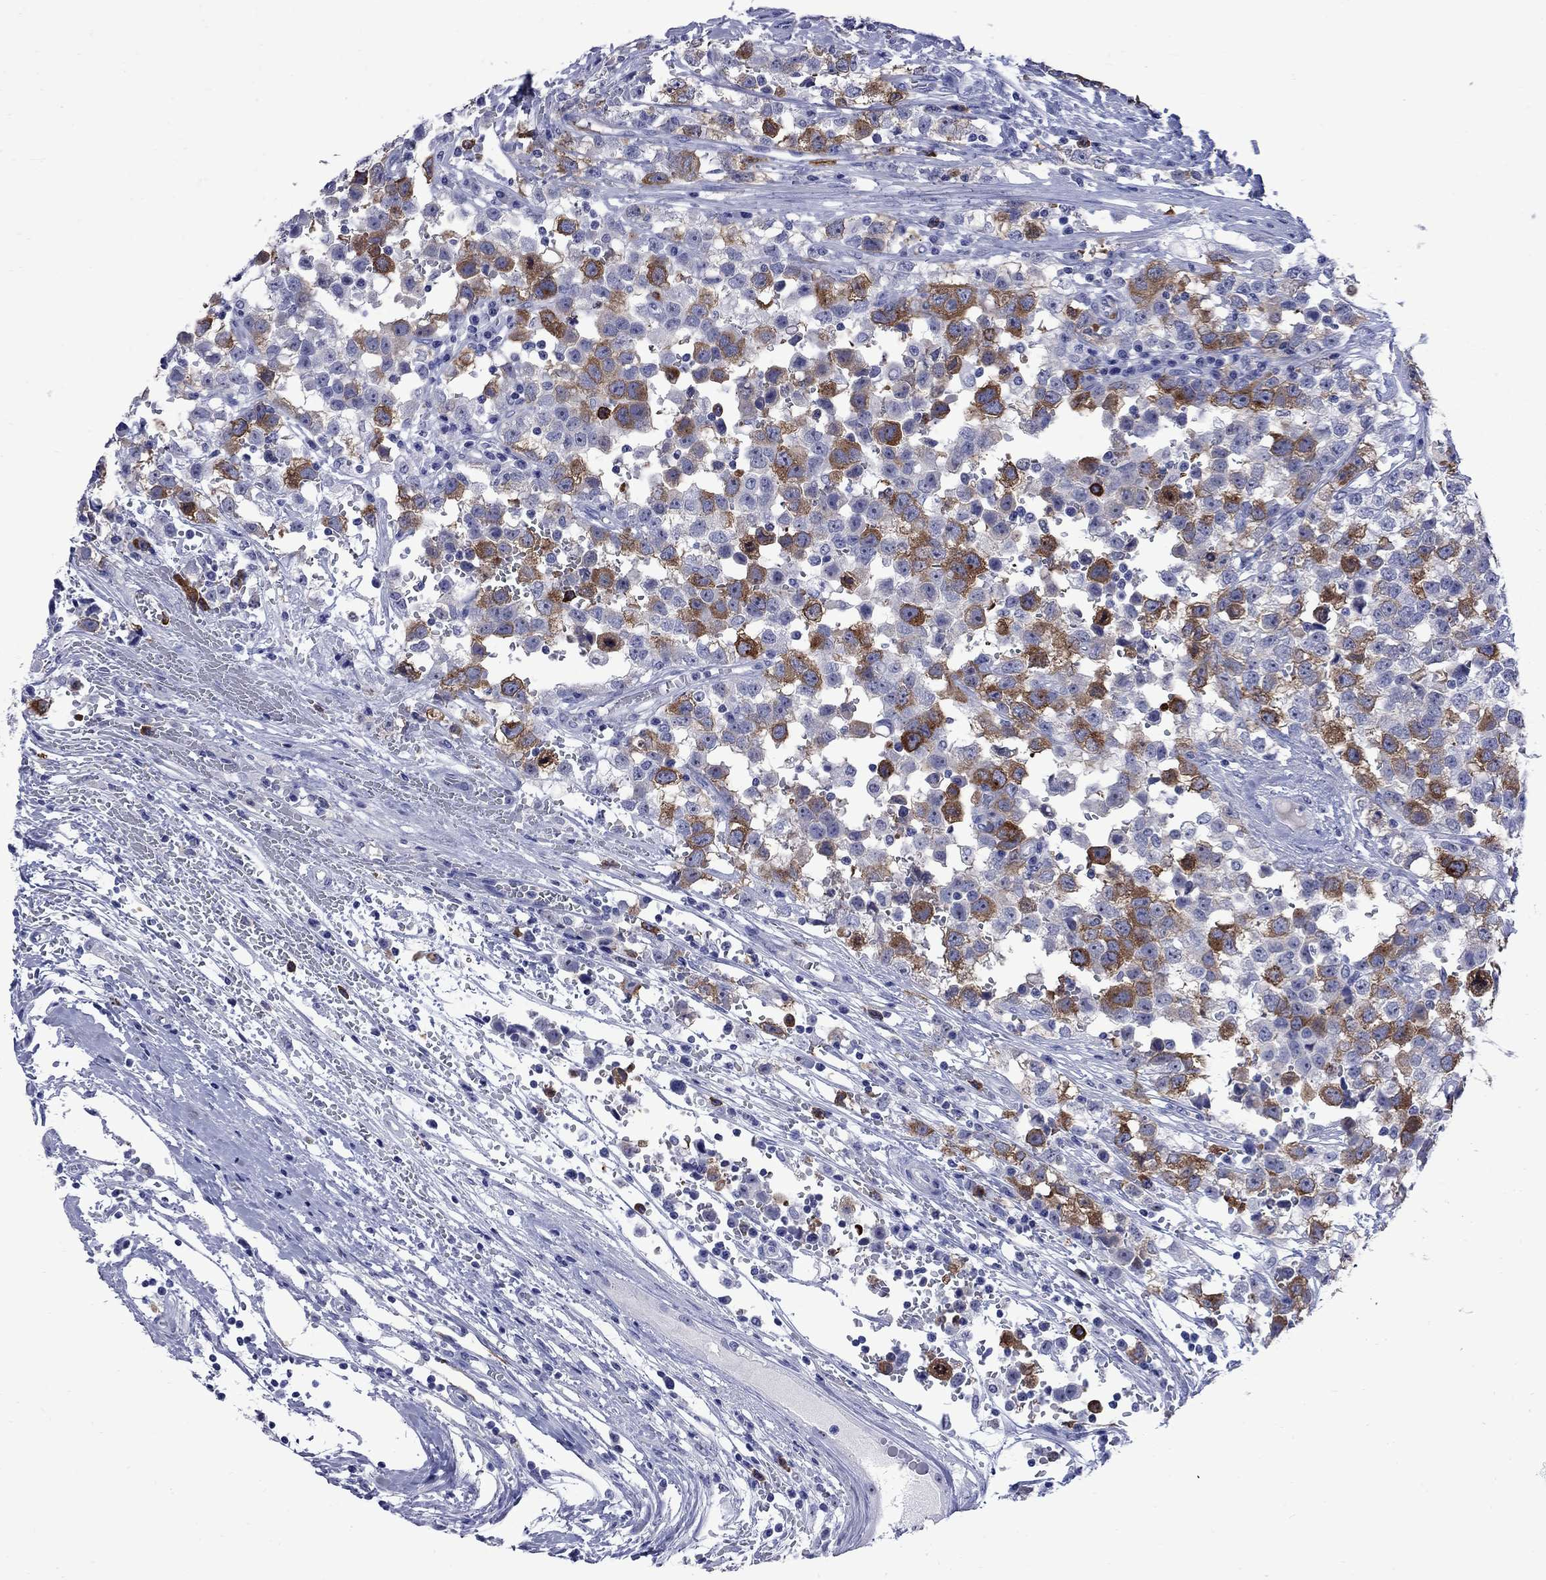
{"staining": {"intensity": "strong", "quantity": "25%-75%", "location": "cytoplasmic/membranous"}, "tissue": "testis cancer", "cell_type": "Tumor cells", "image_type": "cancer", "snomed": [{"axis": "morphology", "description": "Seminoma, NOS"}, {"axis": "topography", "description": "Testis"}], "caption": "A micrograph of human testis cancer (seminoma) stained for a protein displays strong cytoplasmic/membranous brown staining in tumor cells.", "gene": "TACC3", "patient": {"sex": "male", "age": 34}}